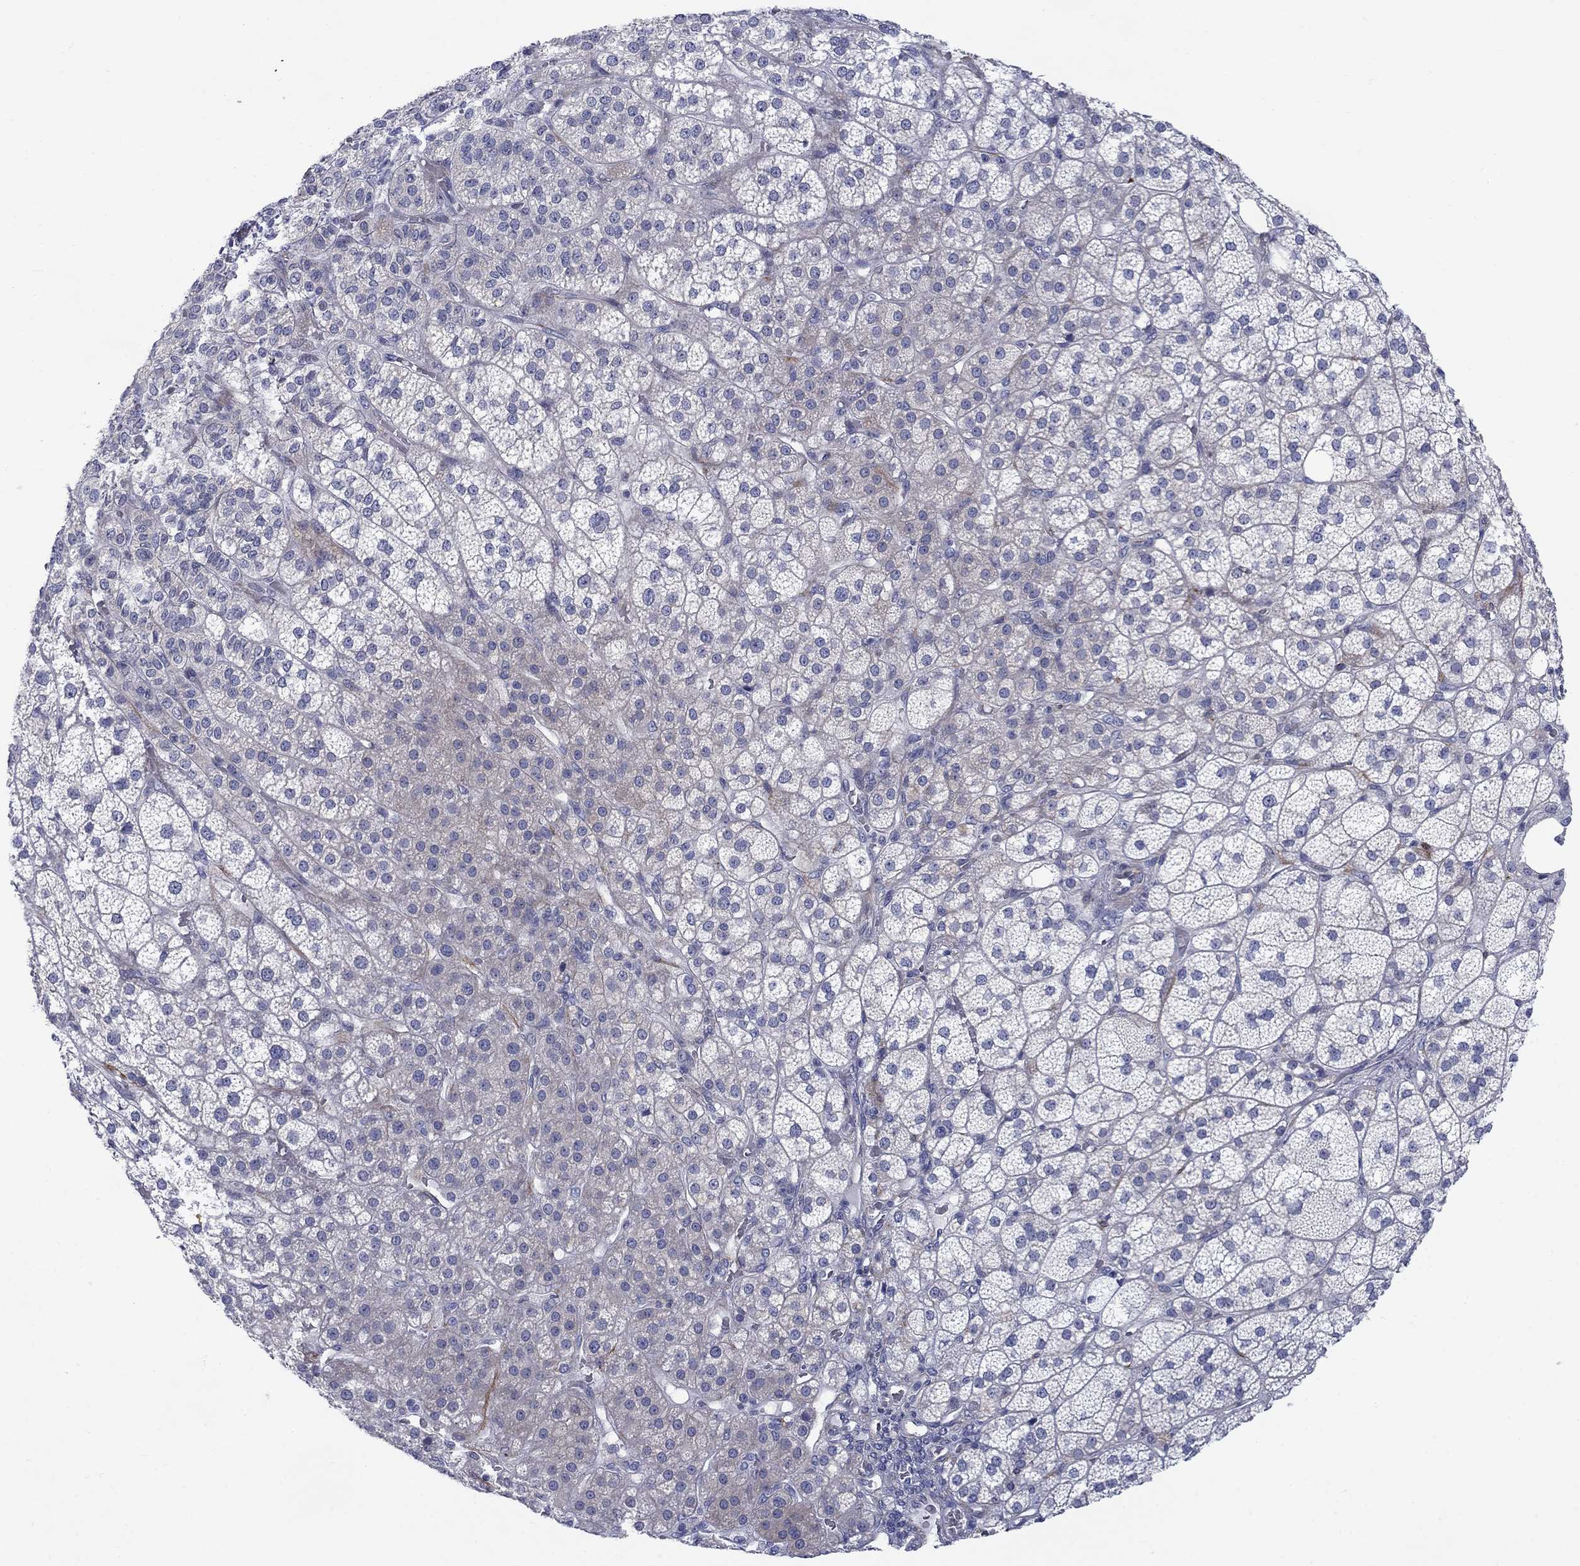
{"staining": {"intensity": "weak", "quantity": "25%-75%", "location": "cytoplasmic/membranous"}, "tissue": "adrenal gland", "cell_type": "Glandular cells", "image_type": "normal", "snomed": [{"axis": "morphology", "description": "Normal tissue, NOS"}, {"axis": "topography", "description": "Adrenal gland"}], "caption": "A brown stain highlights weak cytoplasmic/membranous positivity of a protein in glandular cells of unremarkable human adrenal gland. The staining was performed using DAB (3,3'-diaminobenzidine), with brown indicating positive protein expression. Nuclei are stained blue with hematoxylin.", "gene": "FXR1", "patient": {"sex": "female", "age": 60}}